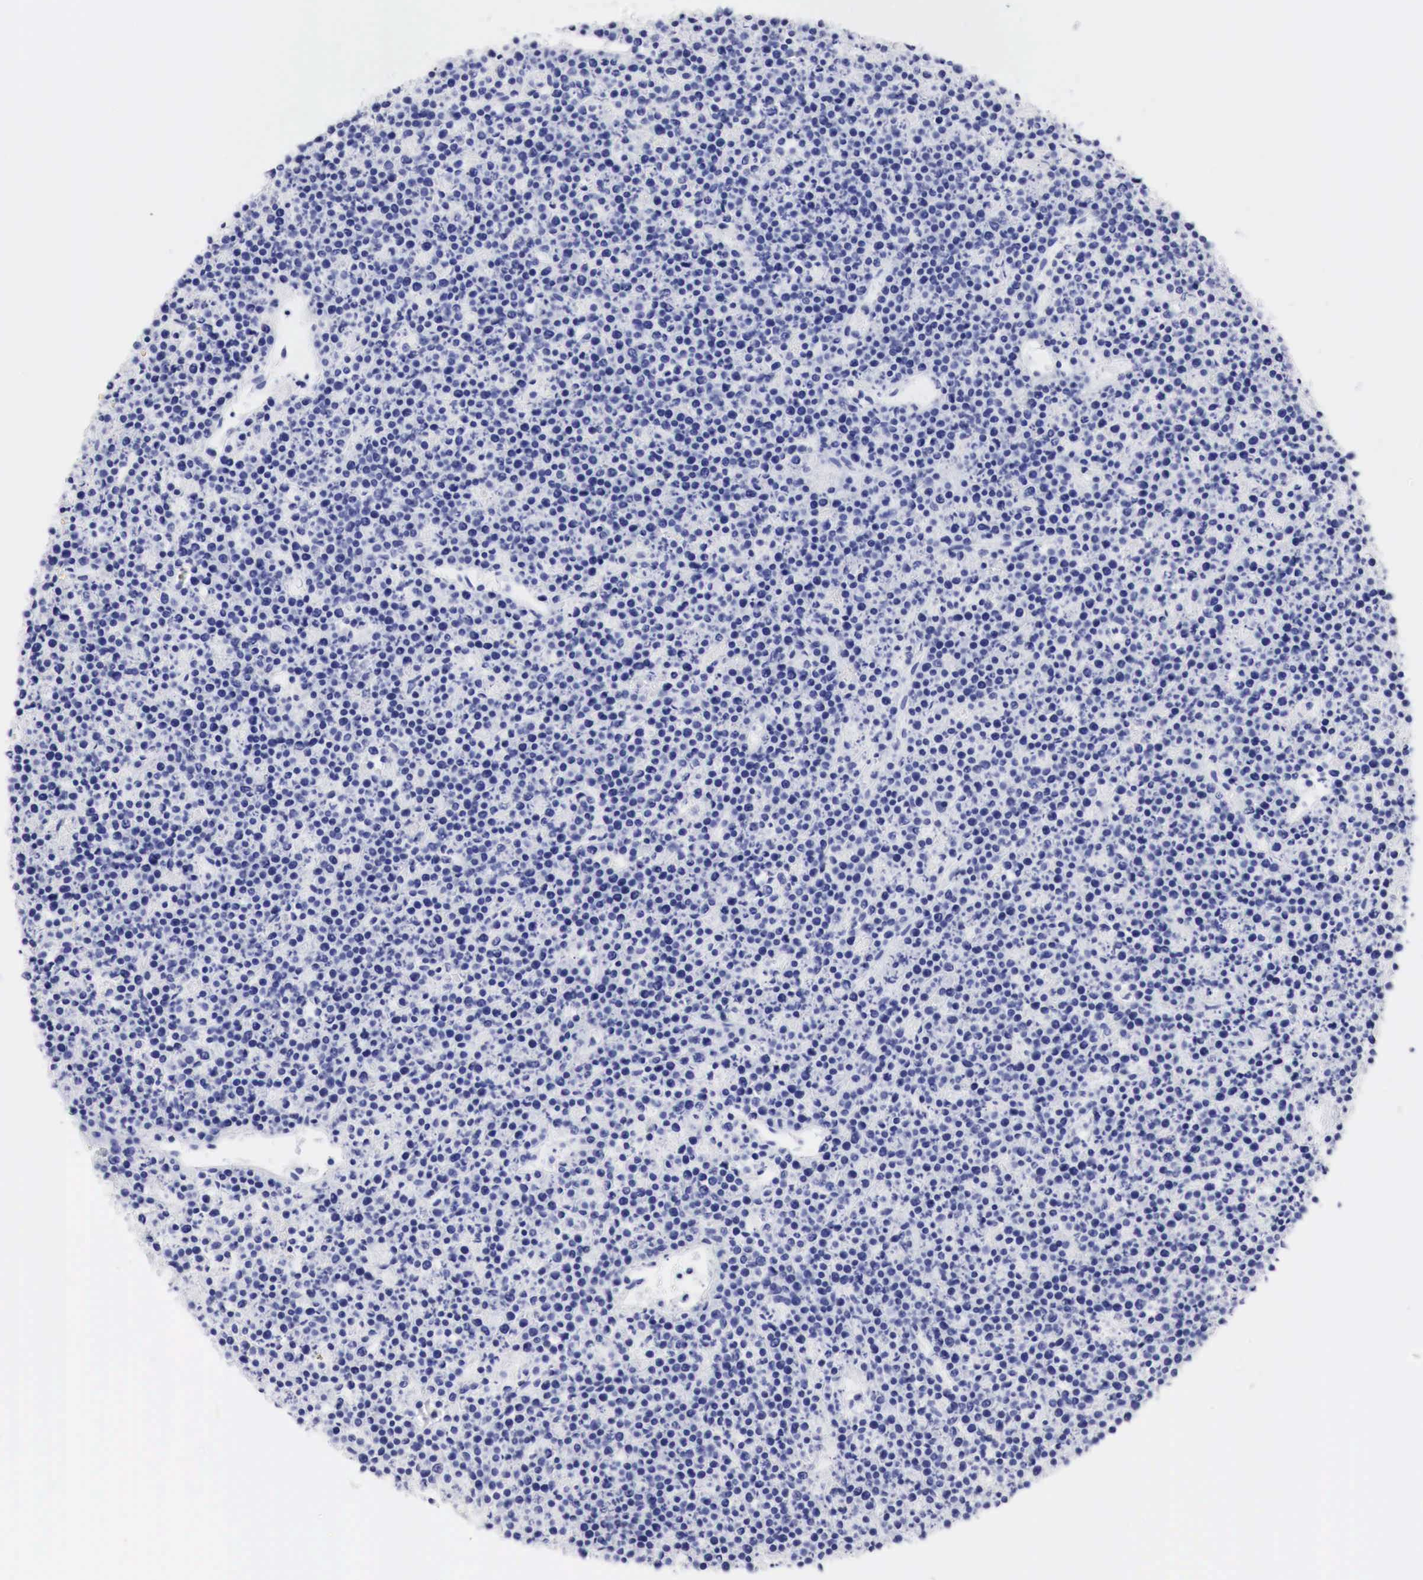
{"staining": {"intensity": "negative", "quantity": "none", "location": "none"}, "tissue": "lymphoma", "cell_type": "Tumor cells", "image_type": "cancer", "snomed": [{"axis": "morphology", "description": "Malignant lymphoma, non-Hodgkin's type, High grade"}, {"axis": "topography", "description": "Ovary"}], "caption": "DAB immunohistochemical staining of lymphoma shows no significant expression in tumor cells.", "gene": "TYR", "patient": {"sex": "female", "age": 56}}